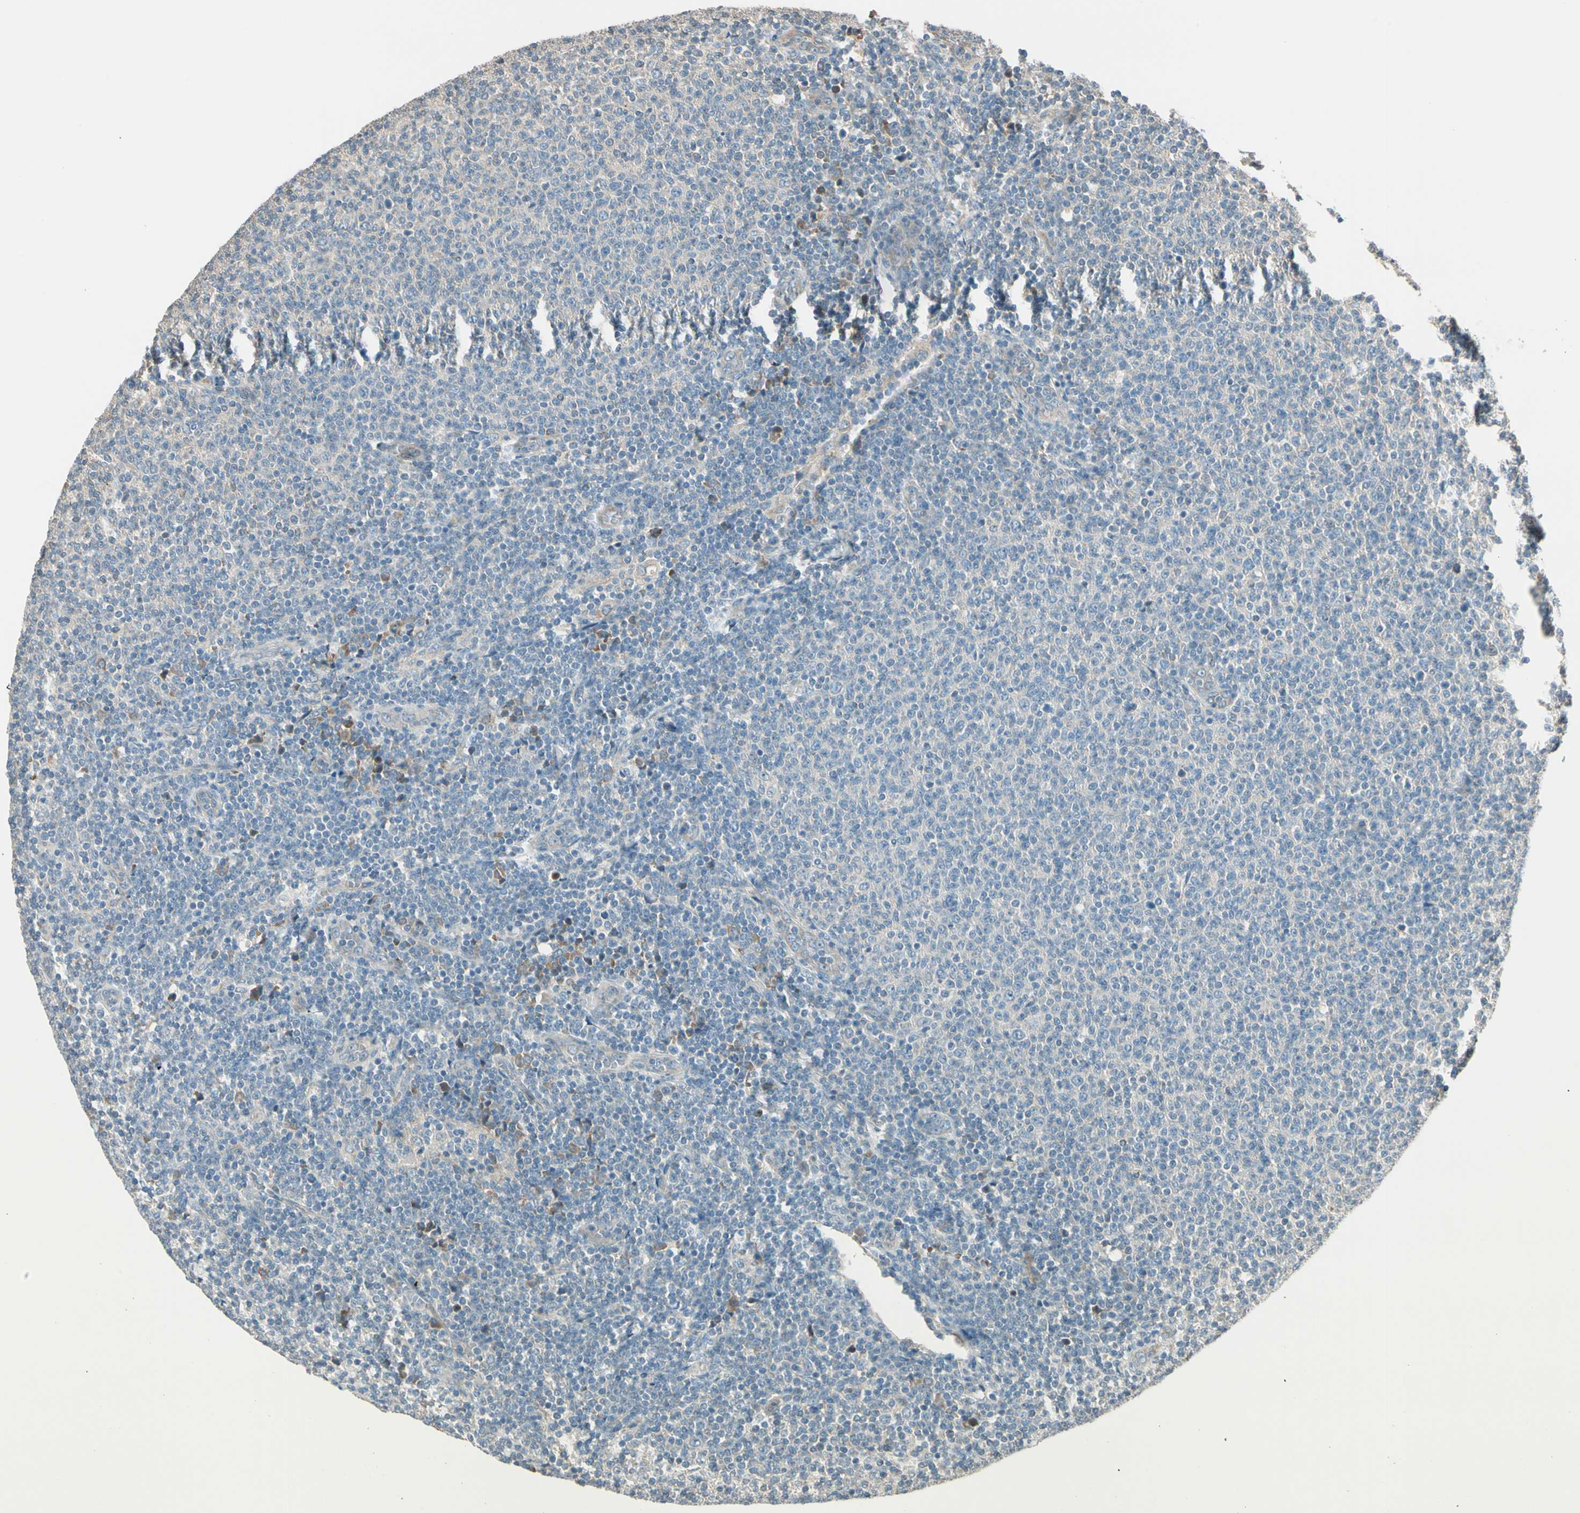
{"staining": {"intensity": "negative", "quantity": "none", "location": "none"}, "tissue": "lymphoma", "cell_type": "Tumor cells", "image_type": "cancer", "snomed": [{"axis": "morphology", "description": "Malignant lymphoma, non-Hodgkin's type, Low grade"}, {"axis": "topography", "description": "Lymph node"}], "caption": "Protein analysis of malignant lymphoma, non-Hodgkin's type (low-grade) demonstrates no significant expression in tumor cells.", "gene": "TNFRSF21", "patient": {"sex": "male", "age": 66}}